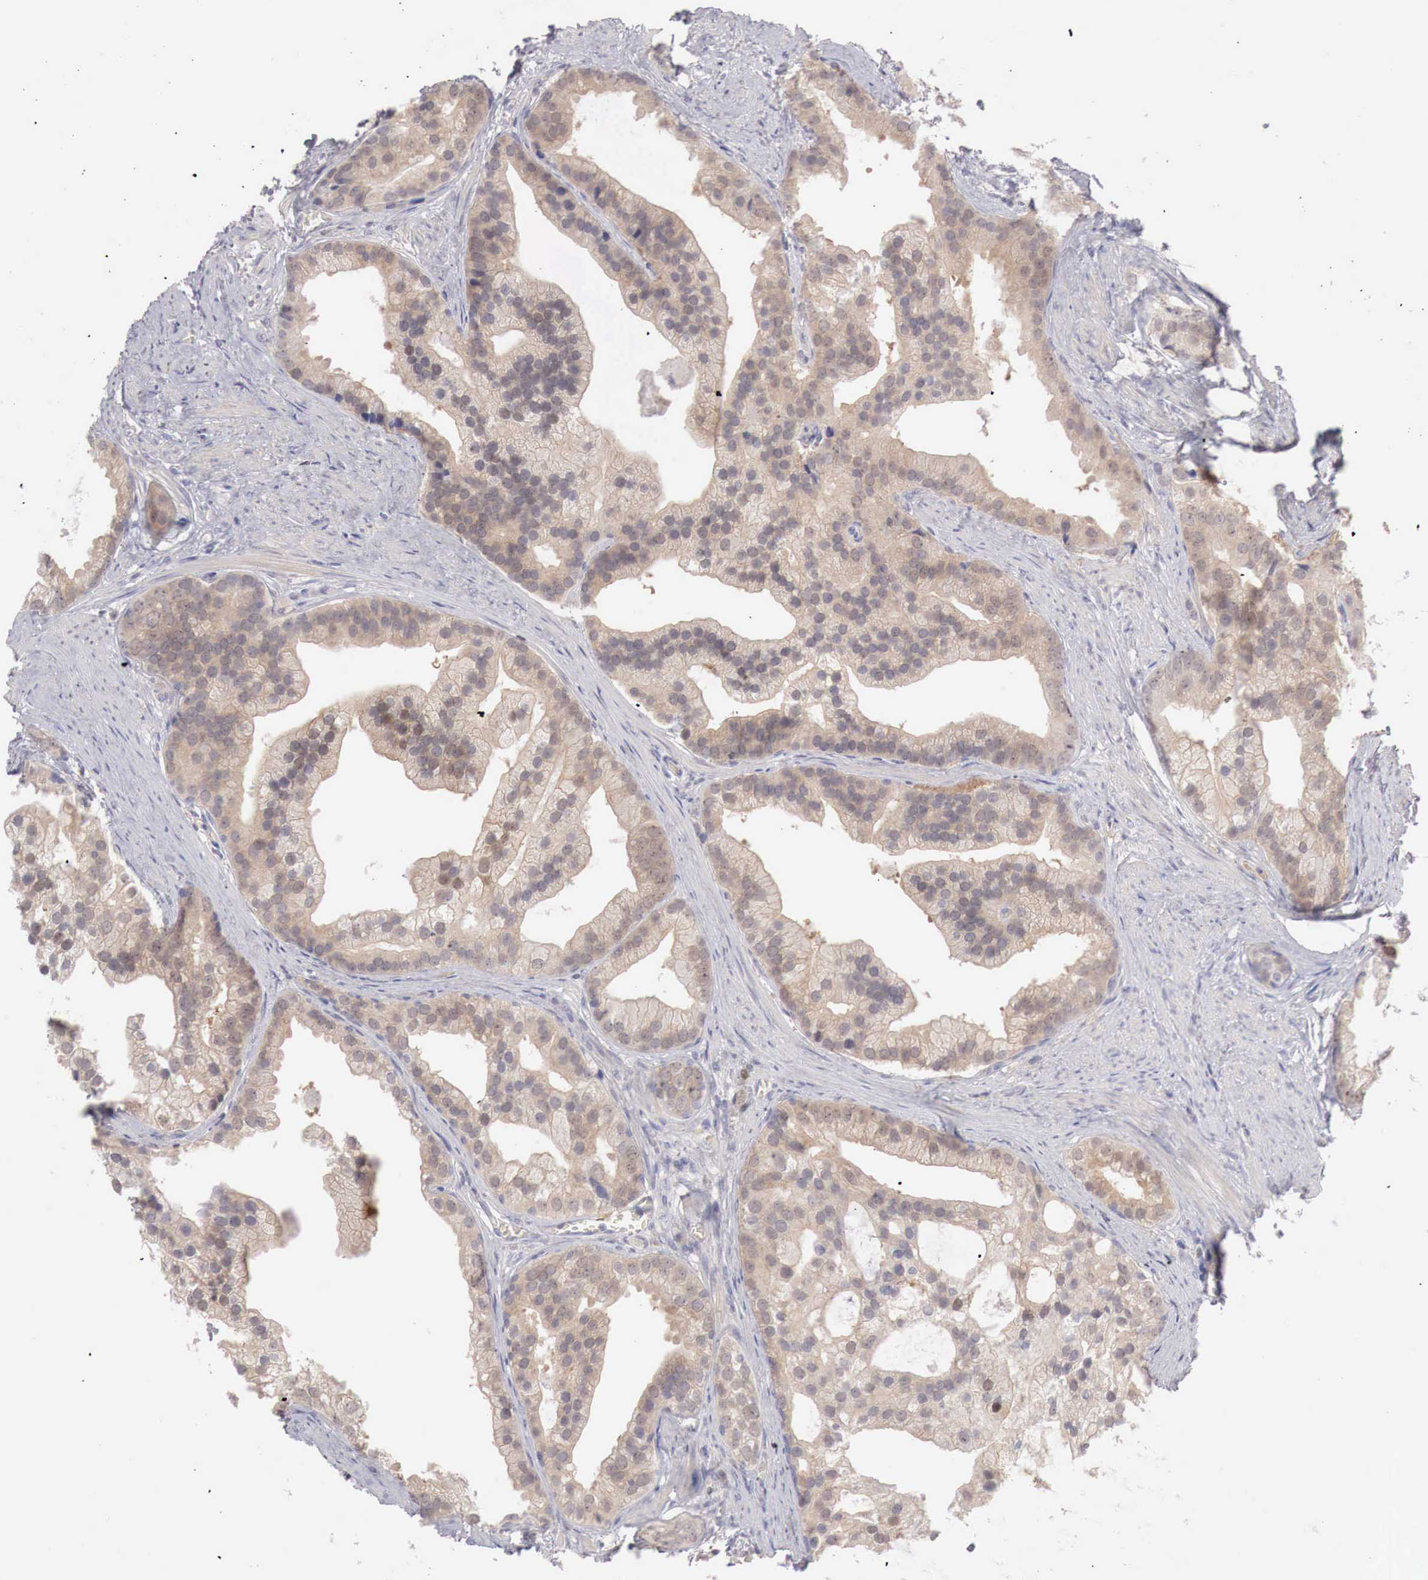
{"staining": {"intensity": "moderate", "quantity": "25%-75%", "location": "cytoplasmic/membranous"}, "tissue": "prostate cancer", "cell_type": "Tumor cells", "image_type": "cancer", "snomed": [{"axis": "morphology", "description": "Adenocarcinoma, Medium grade"}, {"axis": "topography", "description": "Prostate"}], "caption": "Human medium-grade adenocarcinoma (prostate) stained for a protein (brown) shows moderate cytoplasmic/membranous positive positivity in approximately 25%-75% of tumor cells.", "gene": "GATA1", "patient": {"sex": "male", "age": 65}}